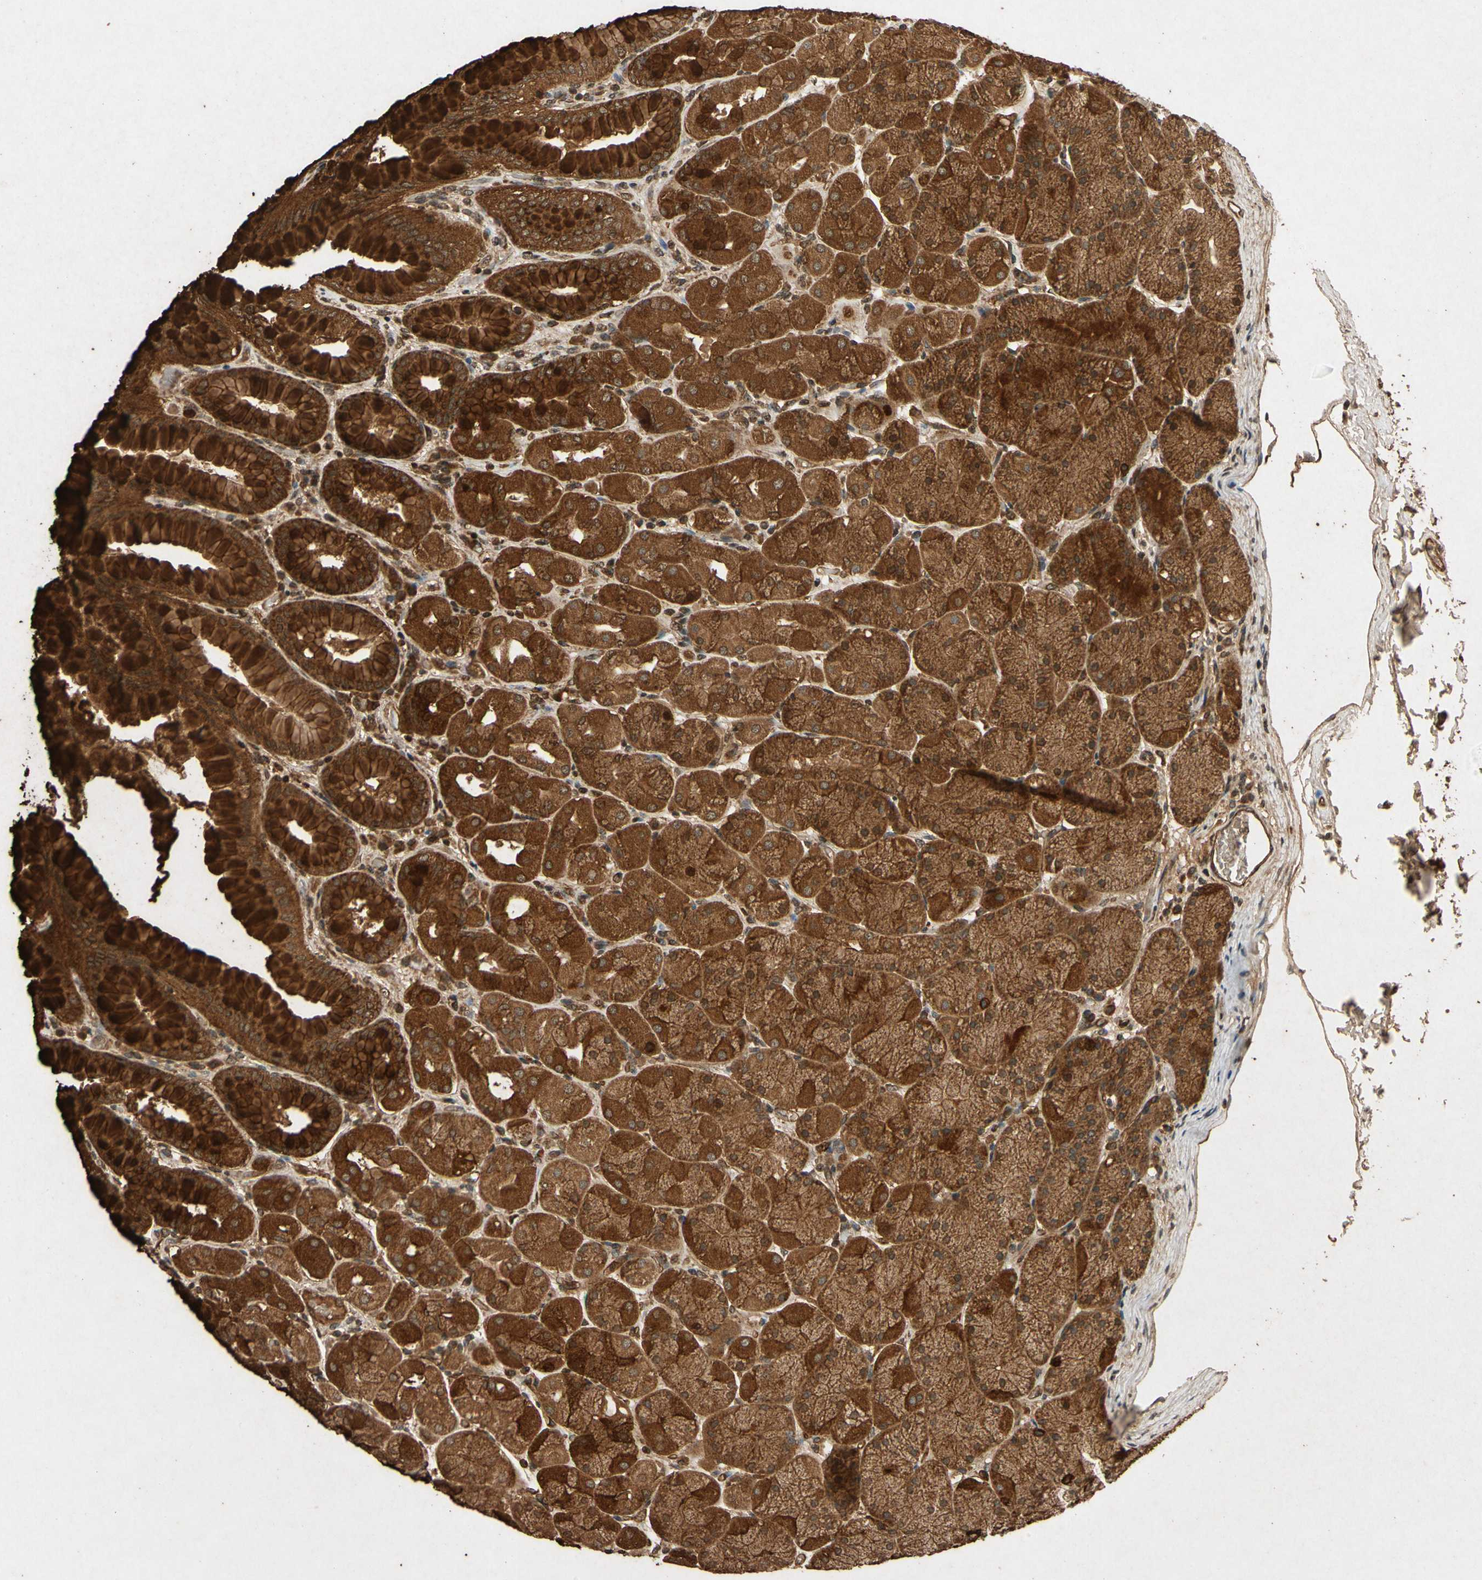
{"staining": {"intensity": "strong", "quantity": ">75%", "location": "cytoplasmic/membranous"}, "tissue": "stomach", "cell_type": "Glandular cells", "image_type": "normal", "snomed": [{"axis": "morphology", "description": "Normal tissue, NOS"}, {"axis": "topography", "description": "Stomach, upper"}], "caption": "Brown immunohistochemical staining in unremarkable stomach exhibits strong cytoplasmic/membranous positivity in about >75% of glandular cells. The staining is performed using DAB (3,3'-diaminobenzidine) brown chromogen to label protein expression. The nuclei are counter-stained blue using hematoxylin.", "gene": "TXN2", "patient": {"sex": "female", "age": 56}}